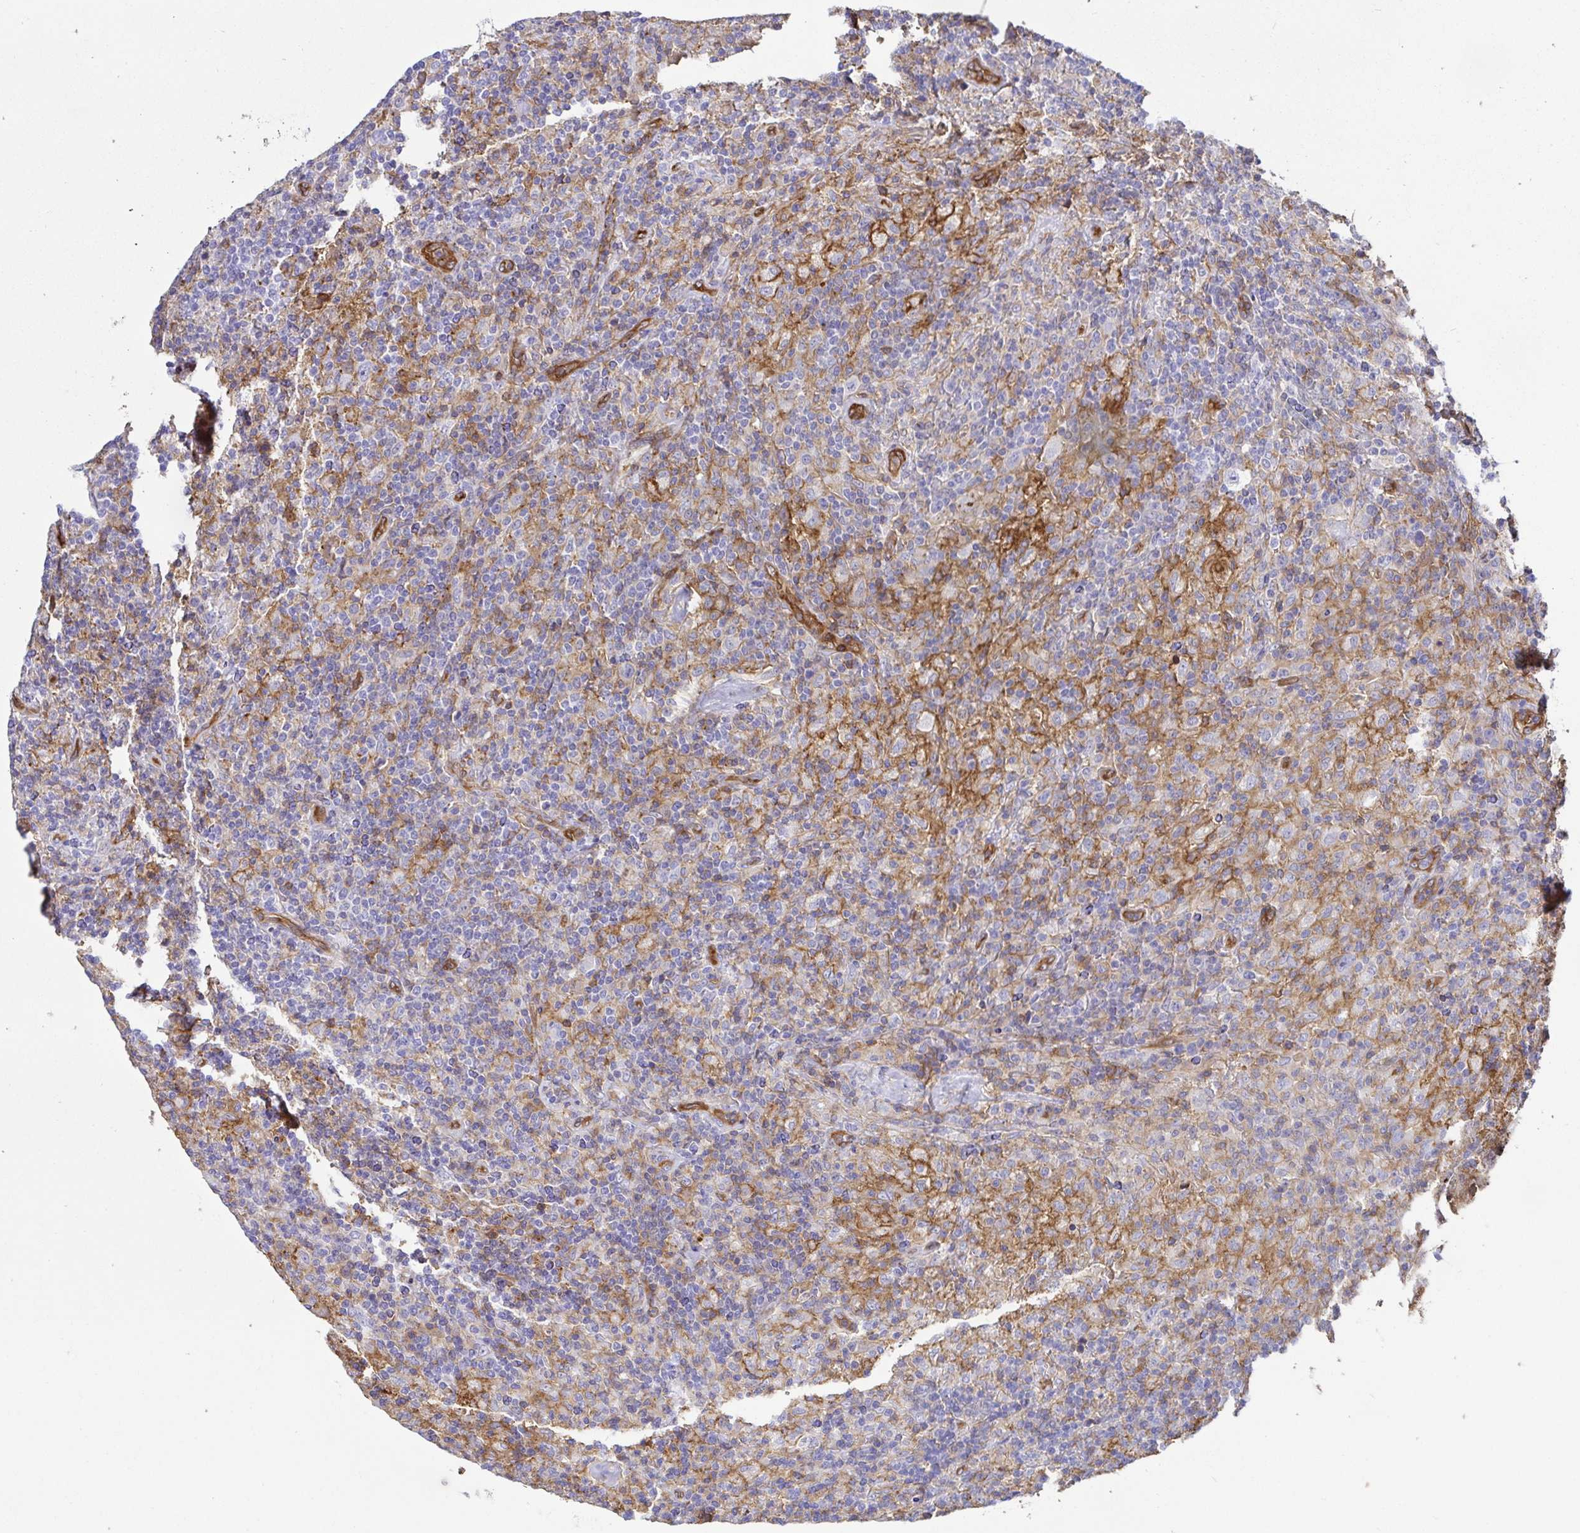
{"staining": {"intensity": "negative", "quantity": "none", "location": "none"}, "tissue": "lymphoma", "cell_type": "Tumor cells", "image_type": "cancer", "snomed": [{"axis": "morphology", "description": "Hodgkin's disease, NOS"}, {"axis": "topography", "description": "Lymph node"}], "caption": "Protein analysis of Hodgkin's disease exhibits no significant positivity in tumor cells.", "gene": "ANXA2", "patient": {"sex": "male", "age": 70}}